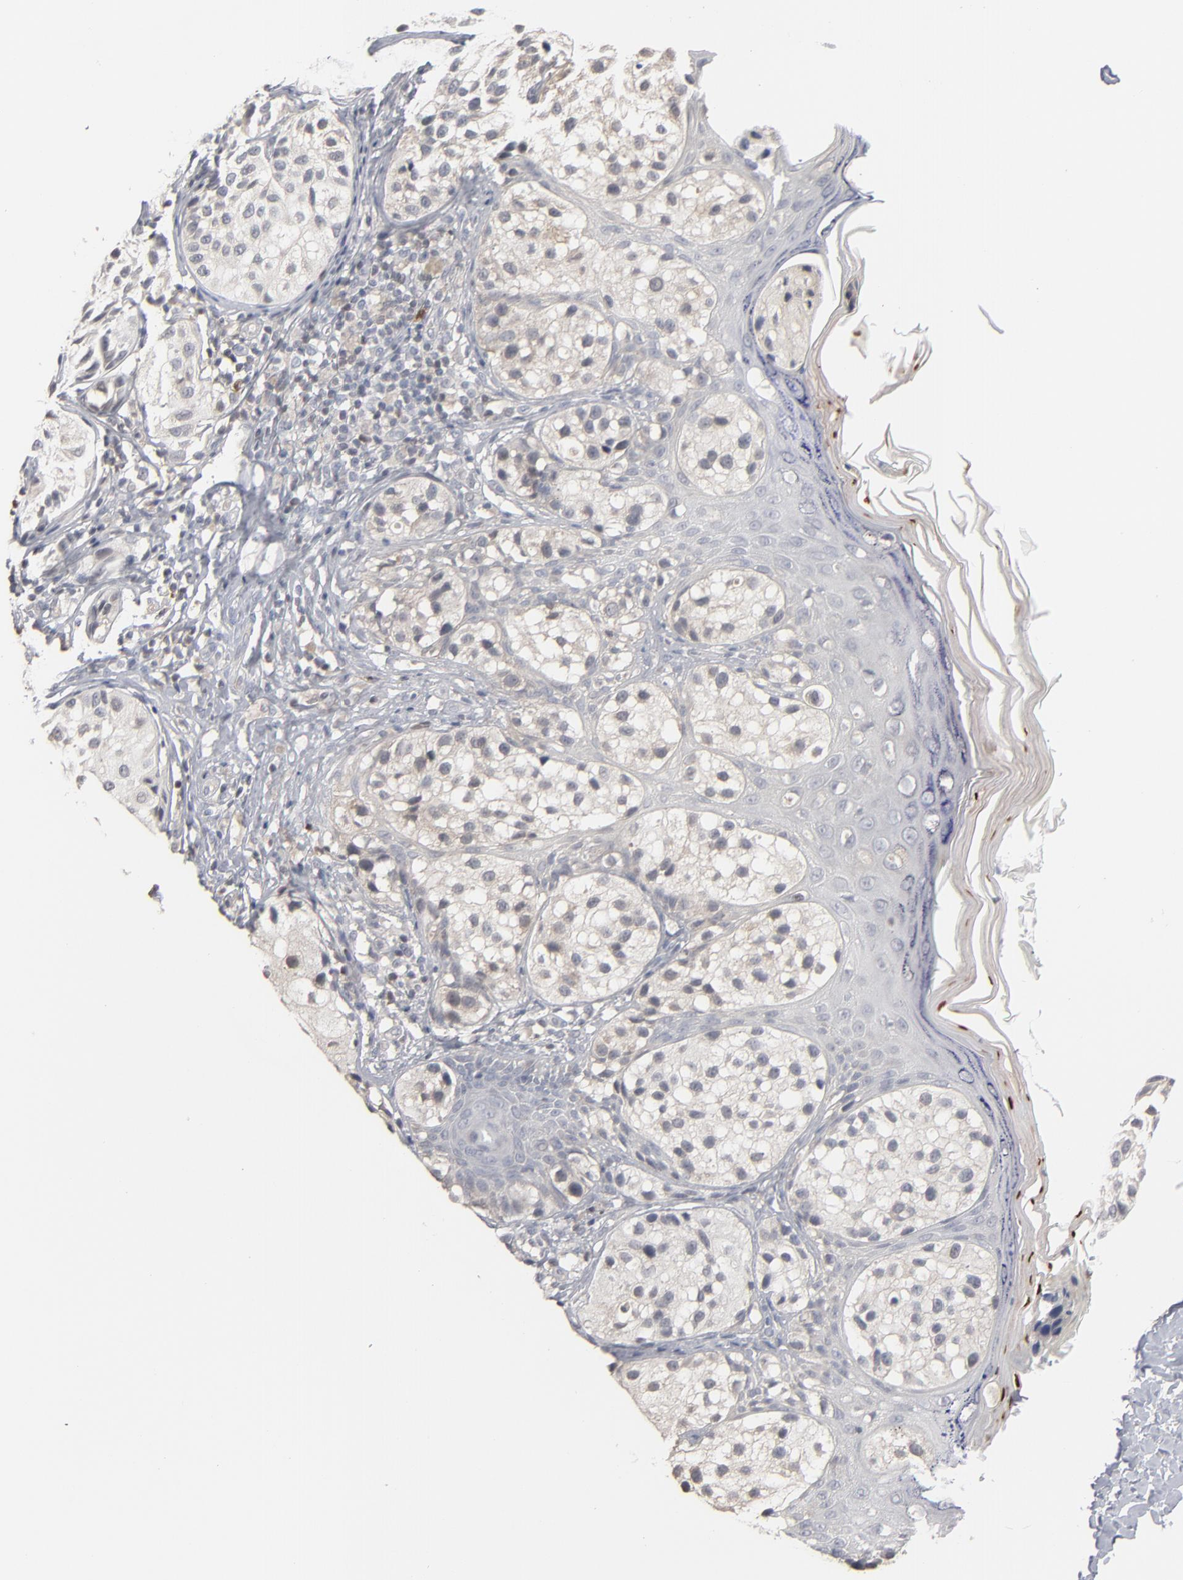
{"staining": {"intensity": "weak", "quantity": ">75%", "location": "cytoplasmic/membranous"}, "tissue": "melanoma", "cell_type": "Tumor cells", "image_type": "cancer", "snomed": [{"axis": "morphology", "description": "Malignant melanoma, NOS"}, {"axis": "topography", "description": "Skin"}], "caption": "Immunohistochemistry (IHC) staining of malignant melanoma, which exhibits low levels of weak cytoplasmic/membranous expression in approximately >75% of tumor cells indicating weak cytoplasmic/membranous protein staining. The staining was performed using DAB (brown) for protein detection and nuclei were counterstained in hematoxylin (blue).", "gene": "STAT4", "patient": {"sex": "male", "age": 23}}